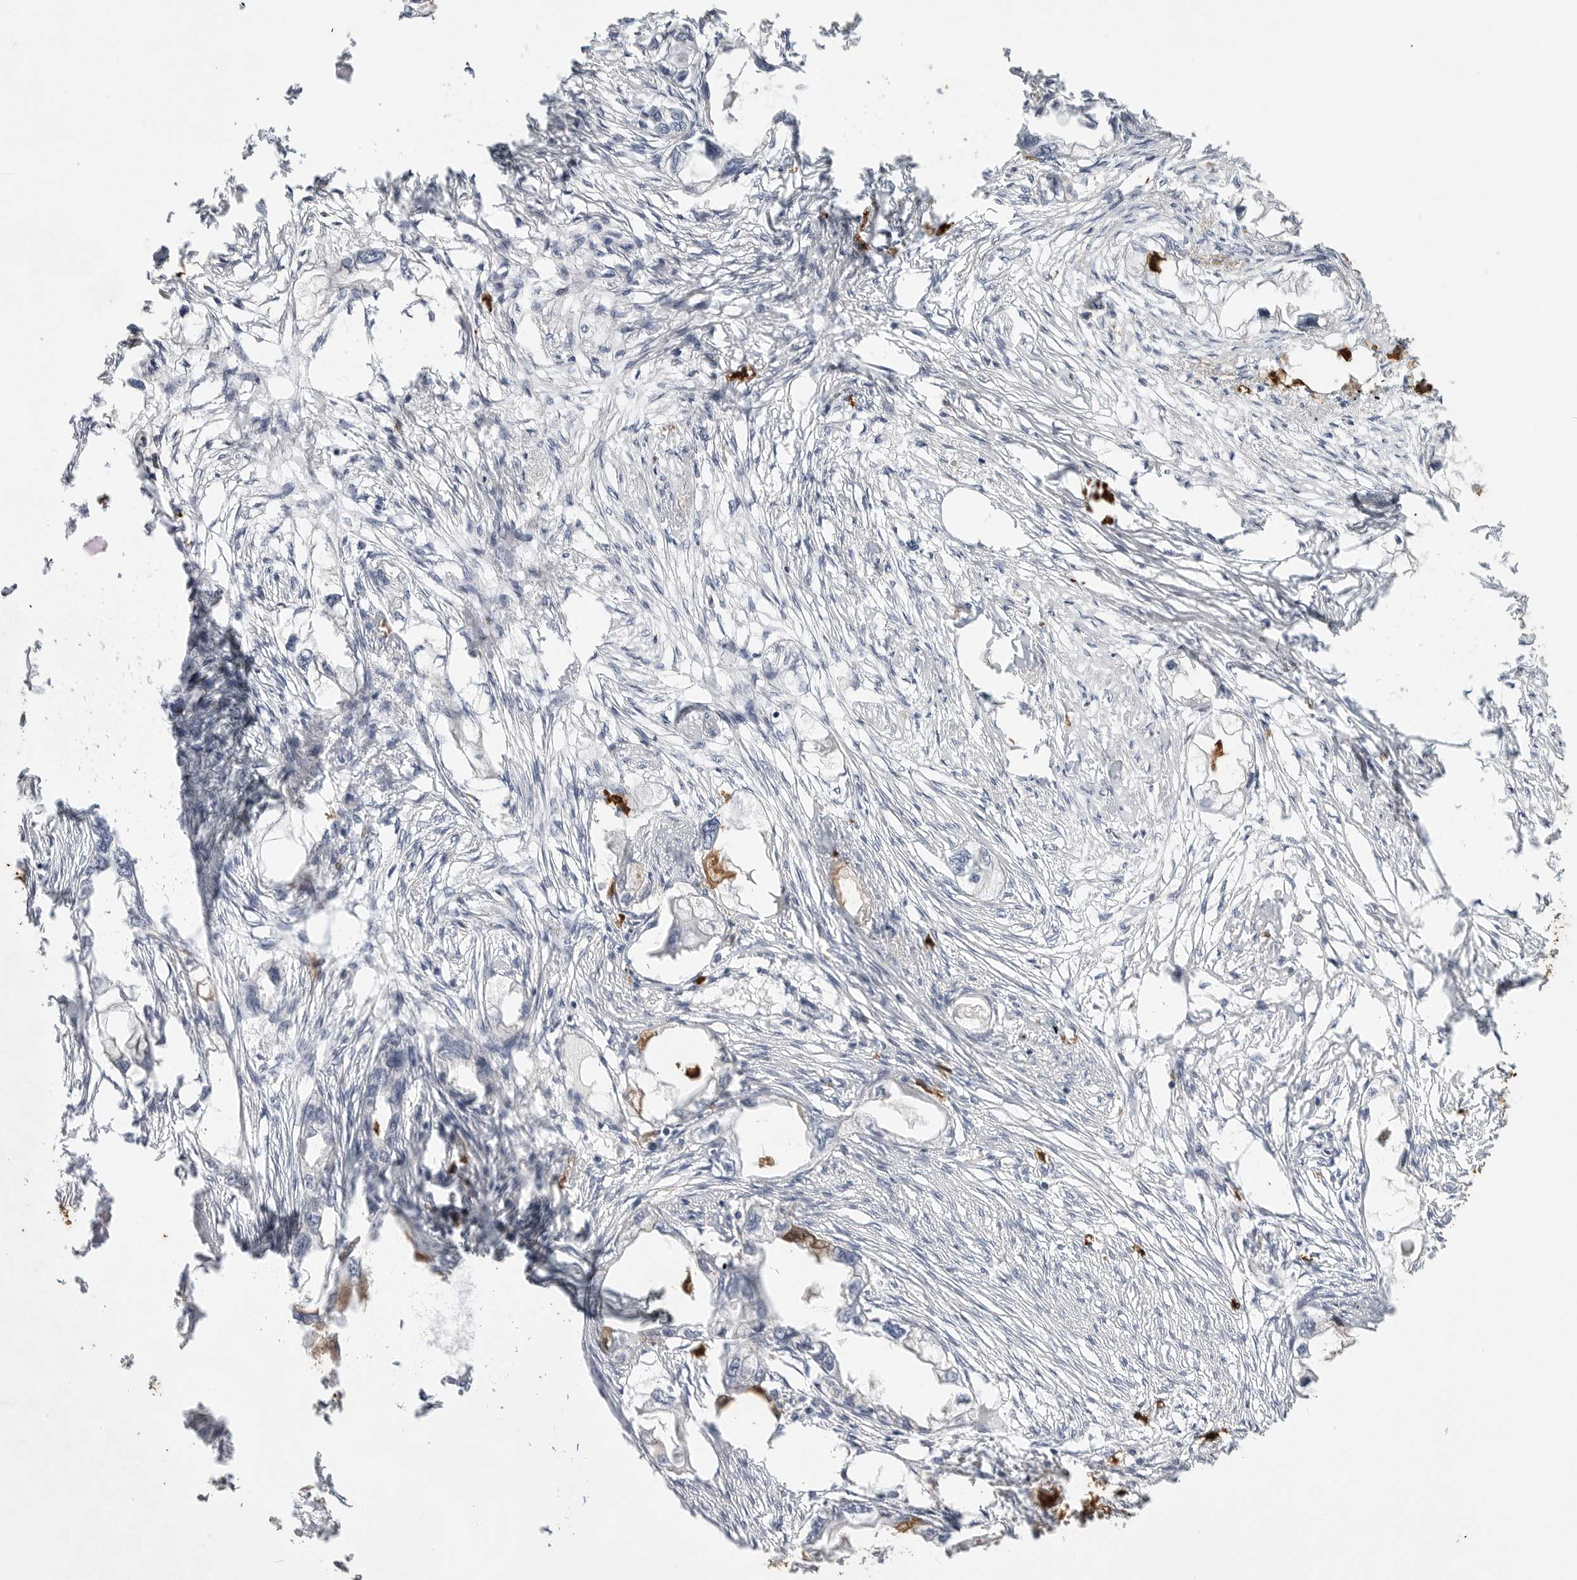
{"staining": {"intensity": "moderate", "quantity": "<25%", "location": "cytoplasmic/membranous"}, "tissue": "endometrial cancer", "cell_type": "Tumor cells", "image_type": "cancer", "snomed": [{"axis": "morphology", "description": "Adenocarcinoma, NOS"}, {"axis": "morphology", "description": "Adenocarcinoma, metastatic, NOS"}, {"axis": "topography", "description": "Adipose tissue"}, {"axis": "topography", "description": "Endometrium"}], "caption": "The histopathology image shows immunohistochemical staining of endometrial cancer (adenocarcinoma). There is moderate cytoplasmic/membranous staining is seen in approximately <25% of tumor cells.", "gene": "CYB561D1", "patient": {"sex": "female", "age": 67}}